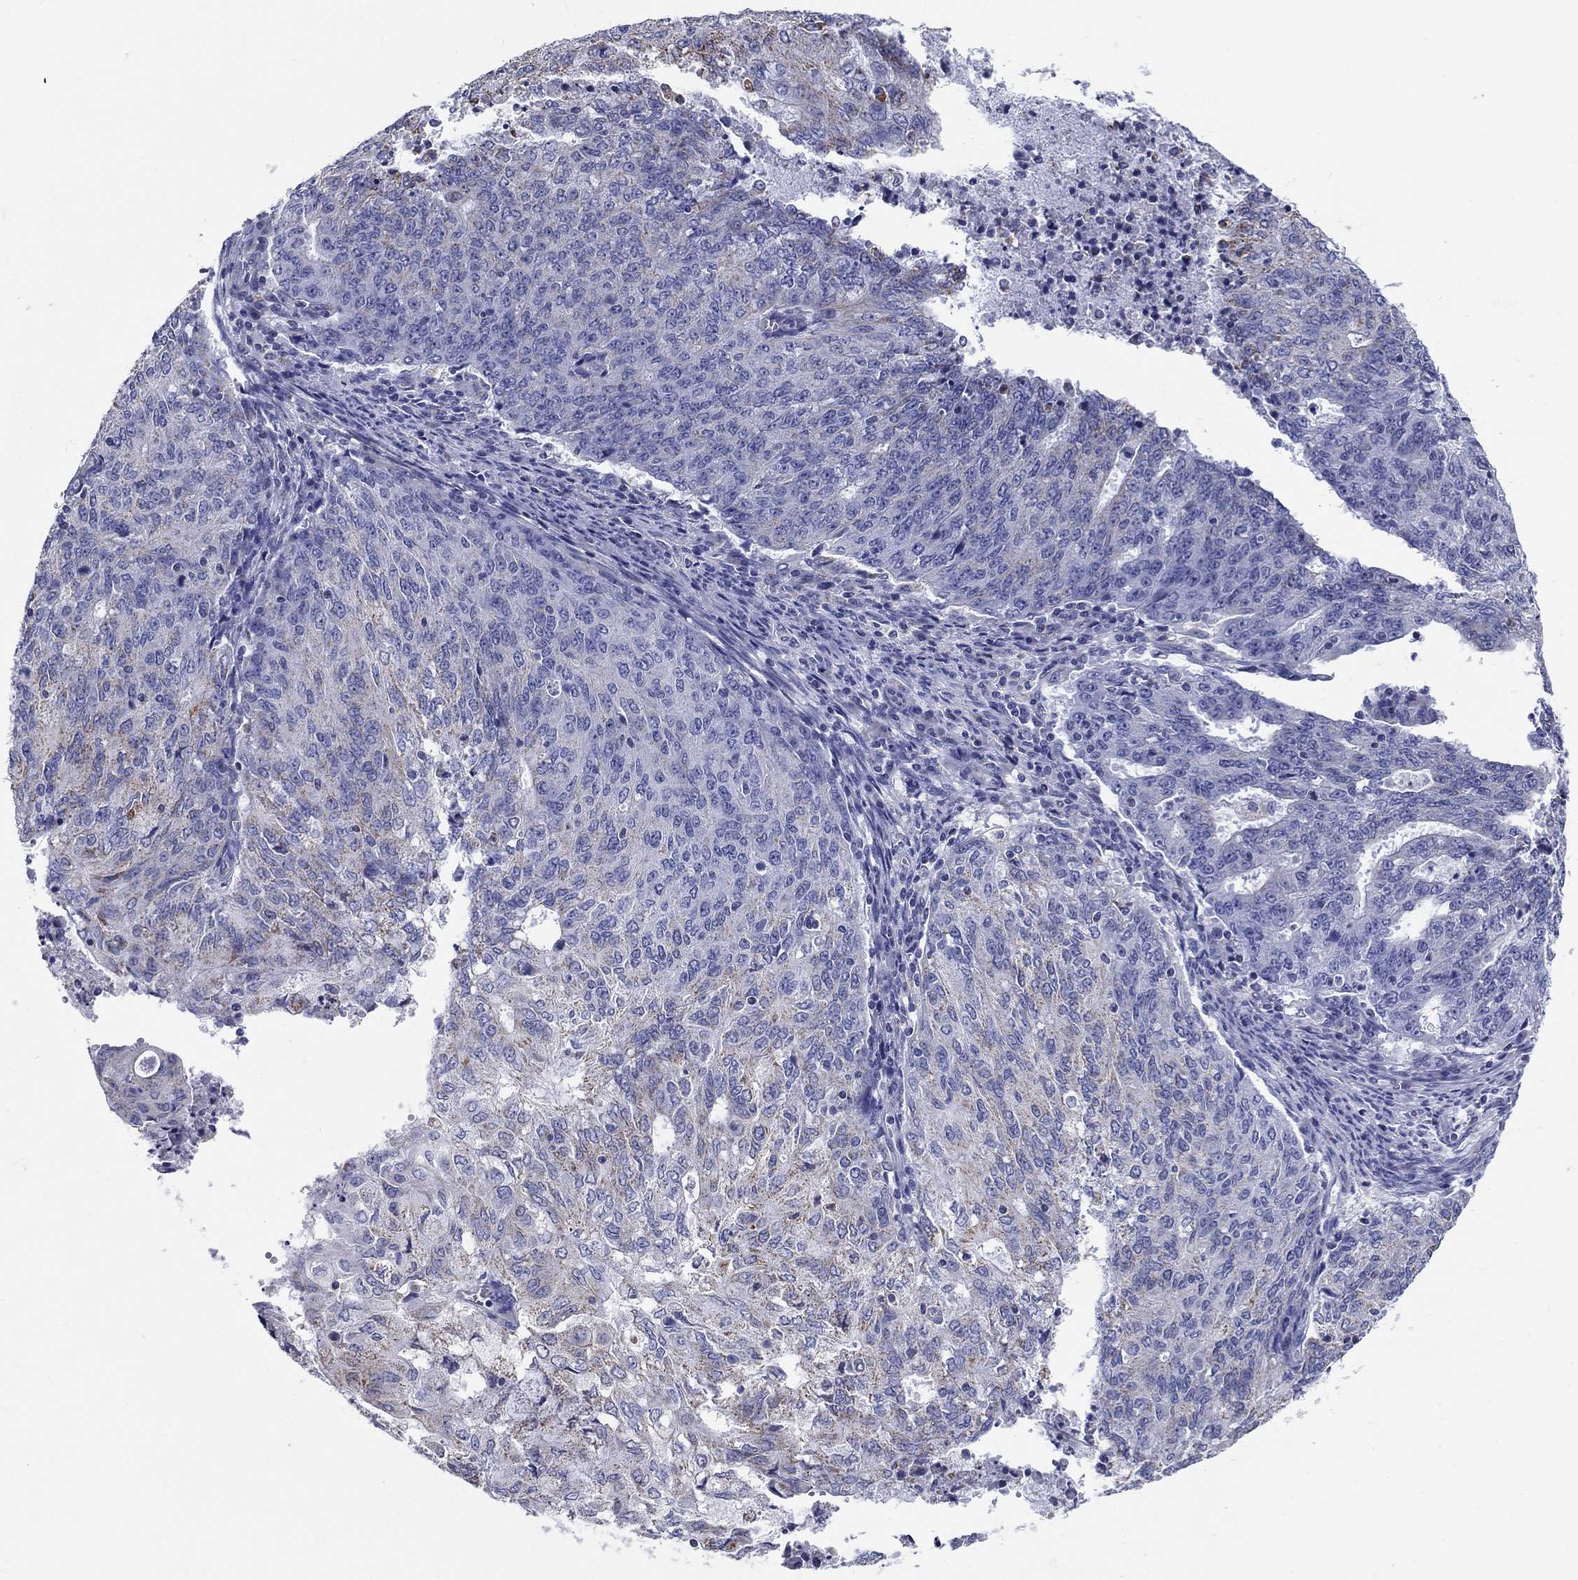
{"staining": {"intensity": "negative", "quantity": "none", "location": "none"}, "tissue": "endometrial cancer", "cell_type": "Tumor cells", "image_type": "cancer", "snomed": [{"axis": "morphology", "description": "Adenocarcinoma, NOS"}, {"axis": "topography", "description": "Endometrium"}], "caption": "This is an immunohistochemistry (IHC) micrograph of endometrial cancer. There is no staining in tumor cells.", "gene": "UPB1", "patient": {"sex": "female", "age": 82}}